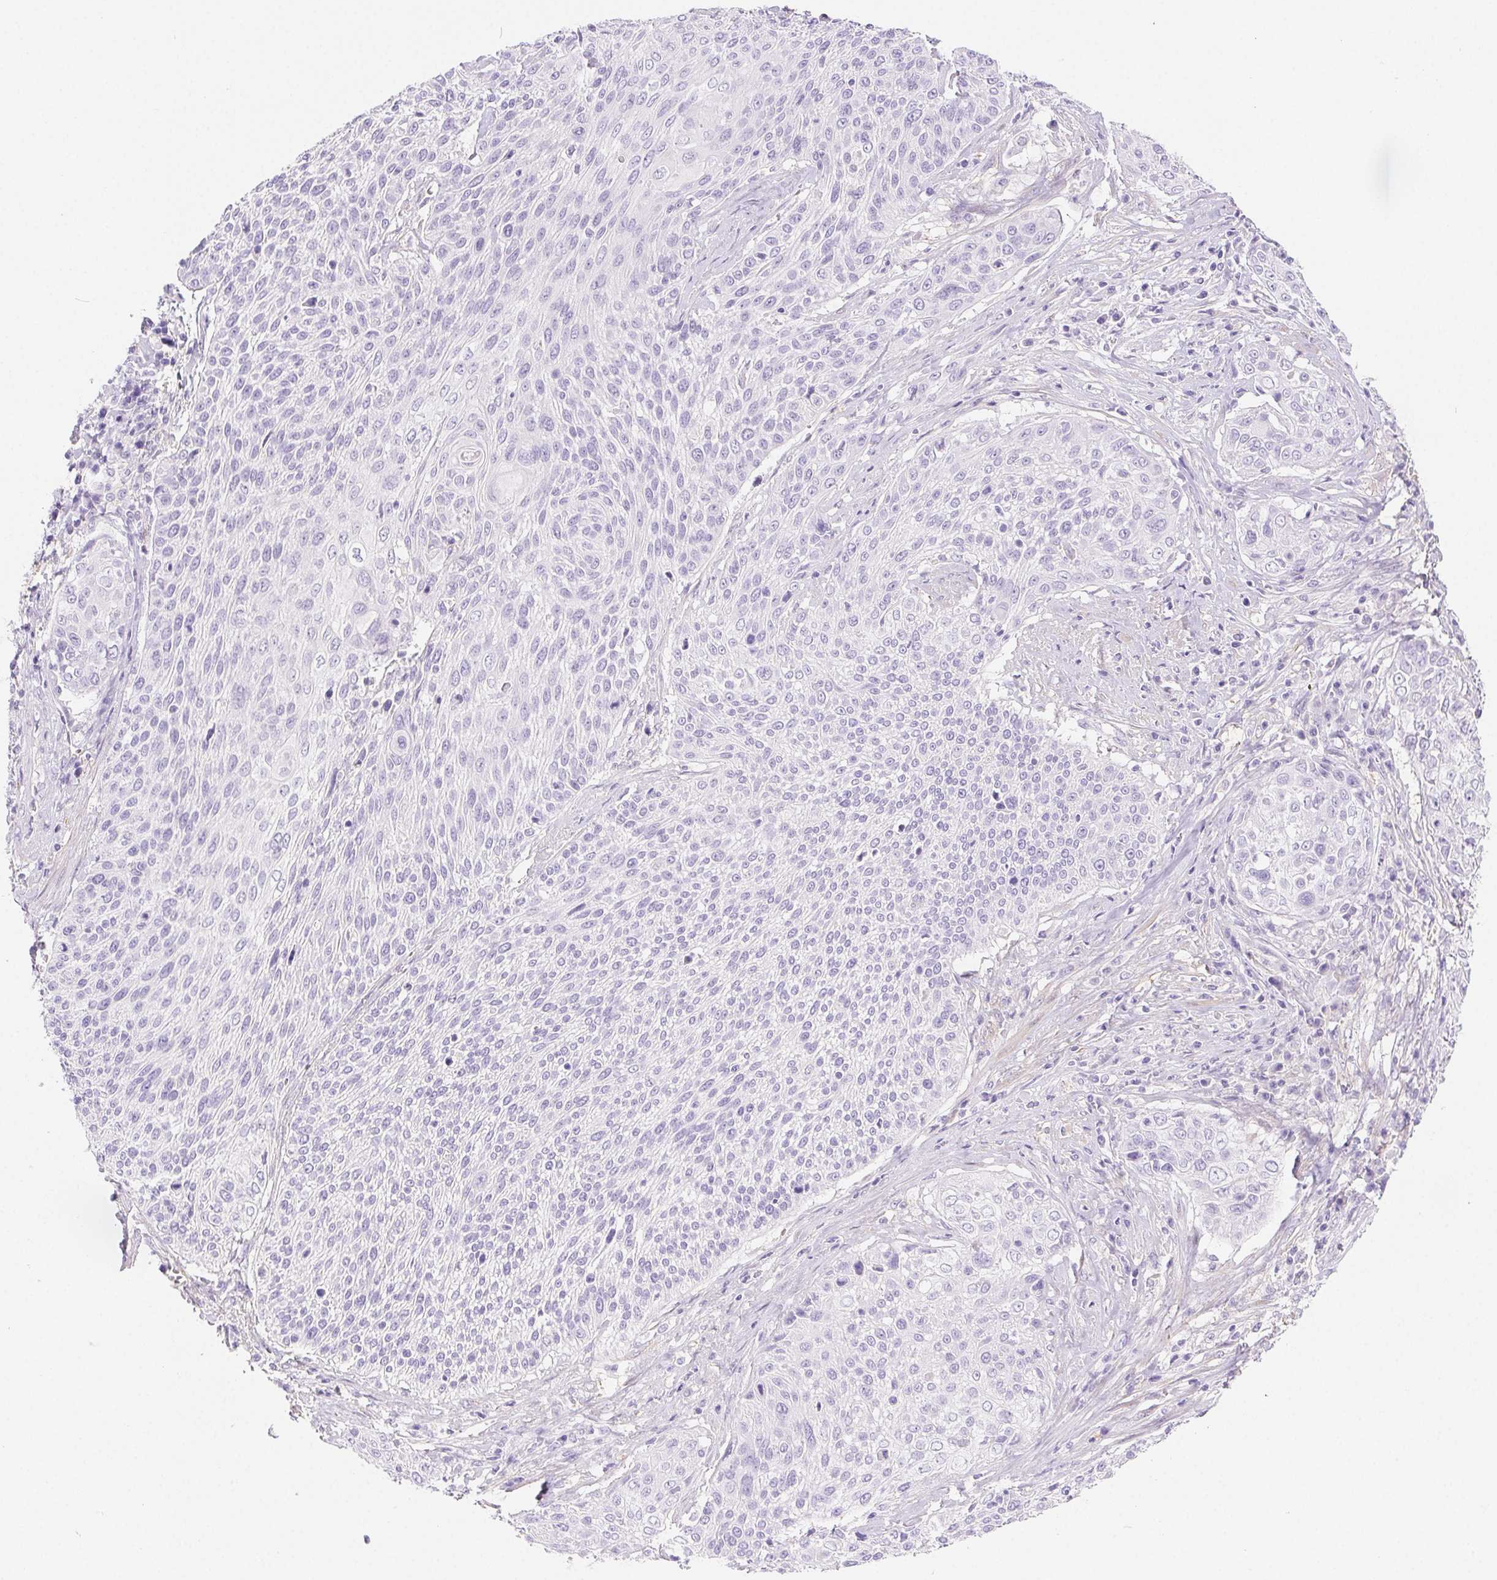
{"staining": {"intensity": "negative", "quantity": "none", "location": "none"}, "tissue": "cervical cancer", "cell_type": "Tumor cells", "image_type": "cancer", "snomed": [{"axis": "morphology", "description": "Squamous cell carcinoma, NOS"}, {"axis": "topography", "description": "Cervix"}], "caption": "This photomicrograph is of cervical cancer stained with immunohistochemistry (IHC) to label a protein in brown with the nuclei are counter-stained blue. There is no staining in tumor cells. (DAB (3,3'-diaminobenzidine) immunohistochemistry, high magnification).", "gene": "PNLIP", "patient": {"sex": "female", "age": 31}}